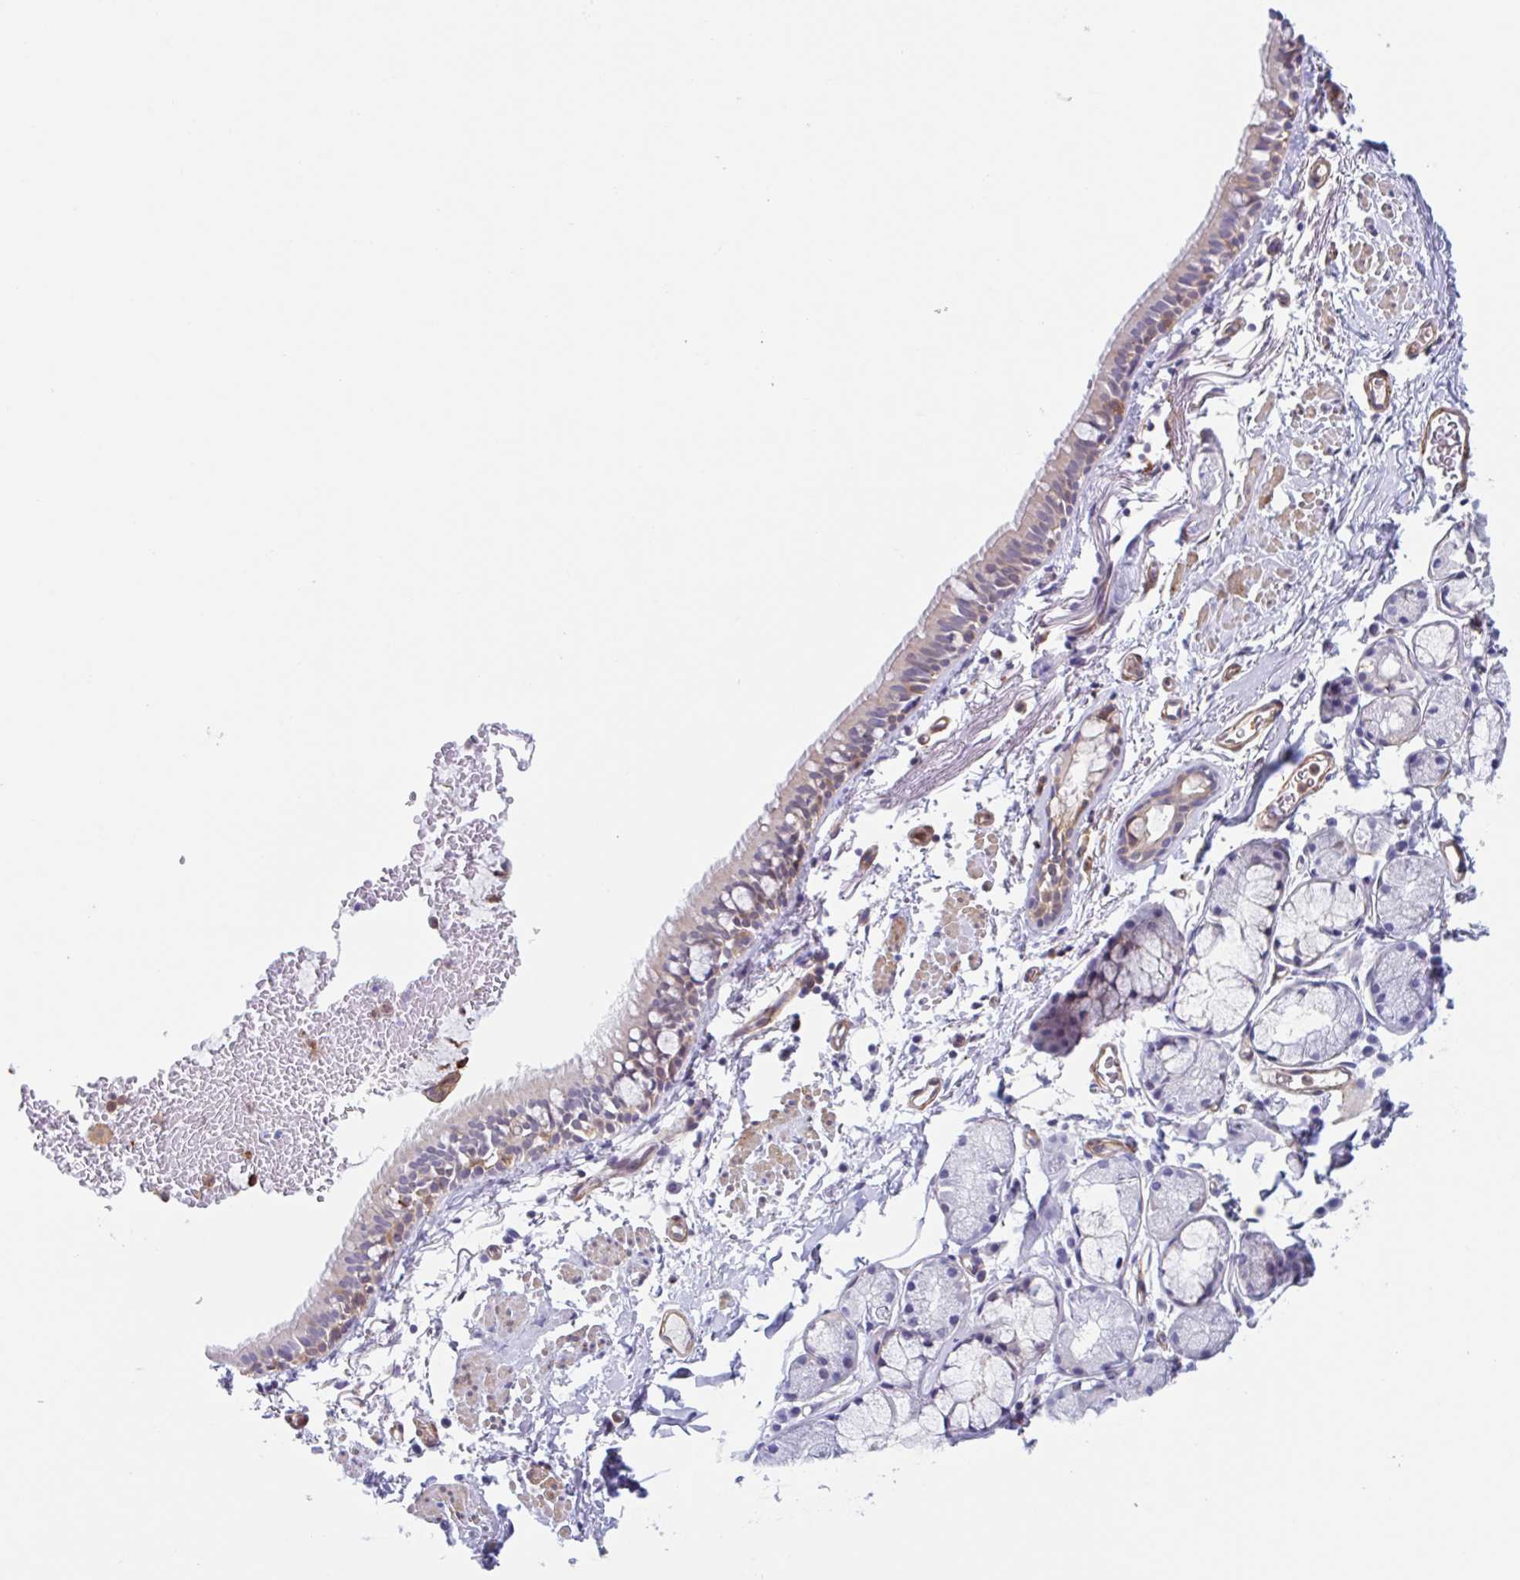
{"staining": {"intensity": "moderate", "quantity": "<25%", "location": "cytoplasmic/membranous"}, "tissue": "bronchus", "cell_type": "Respiratory epithelial cells", "image_type": "normal", "snomed": [{"axis": "morphology", "description": "Normal tissue, NOS"}, {"axis": "topography", "description": "Lymph node"}, {"axis": "topography", "description": "Cartilage tissue"}, {"axis": "topography", "description": "Bronchus"}], "caption": "This image reveals IHC staining of benign human bronchus, with low moderate cytoplasmic/membranous staining in about <25% of respiratory epithelial cells.", "gene": "EFHD1", "patient": {"sex": "female", "age": 70}}